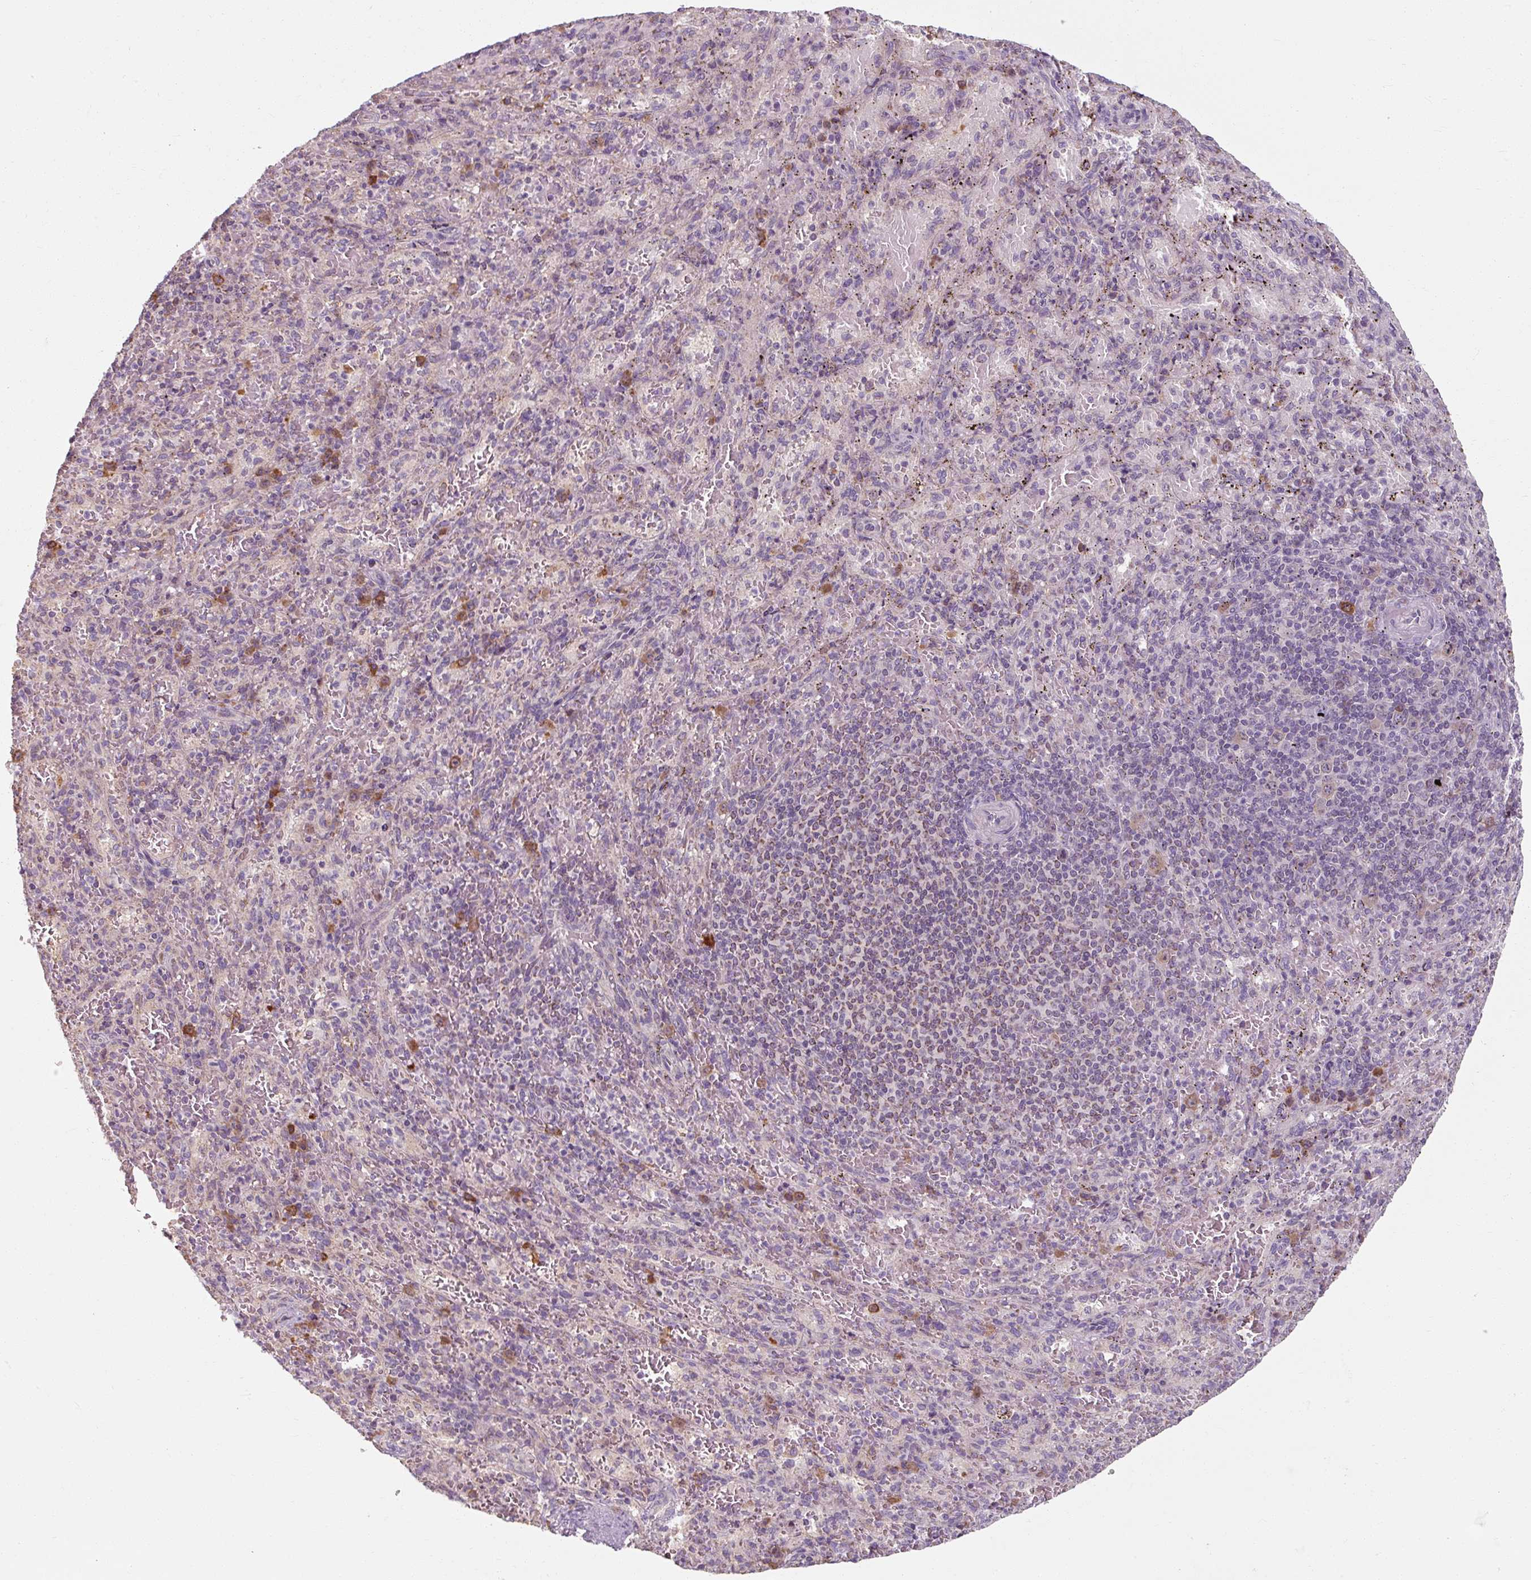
{"staining": {"intensity": "negative", "quantity": "none", "location": "none"}, "tissue": "spleen", "cell_type": "Cells in red pulp", "image_type": "normal", "snomed": [{"axis": "morphology", "description": "Normal tissue, NOS"}, {"axis": "topography", "description": "Spleen"}], "caption": "Human spleen stained for a protein using immunohistochemistry (IHC) shows no expression in cells in red pulp.", "gene": "TSEN54", "patient": {"sex": "male", "age": 57}}